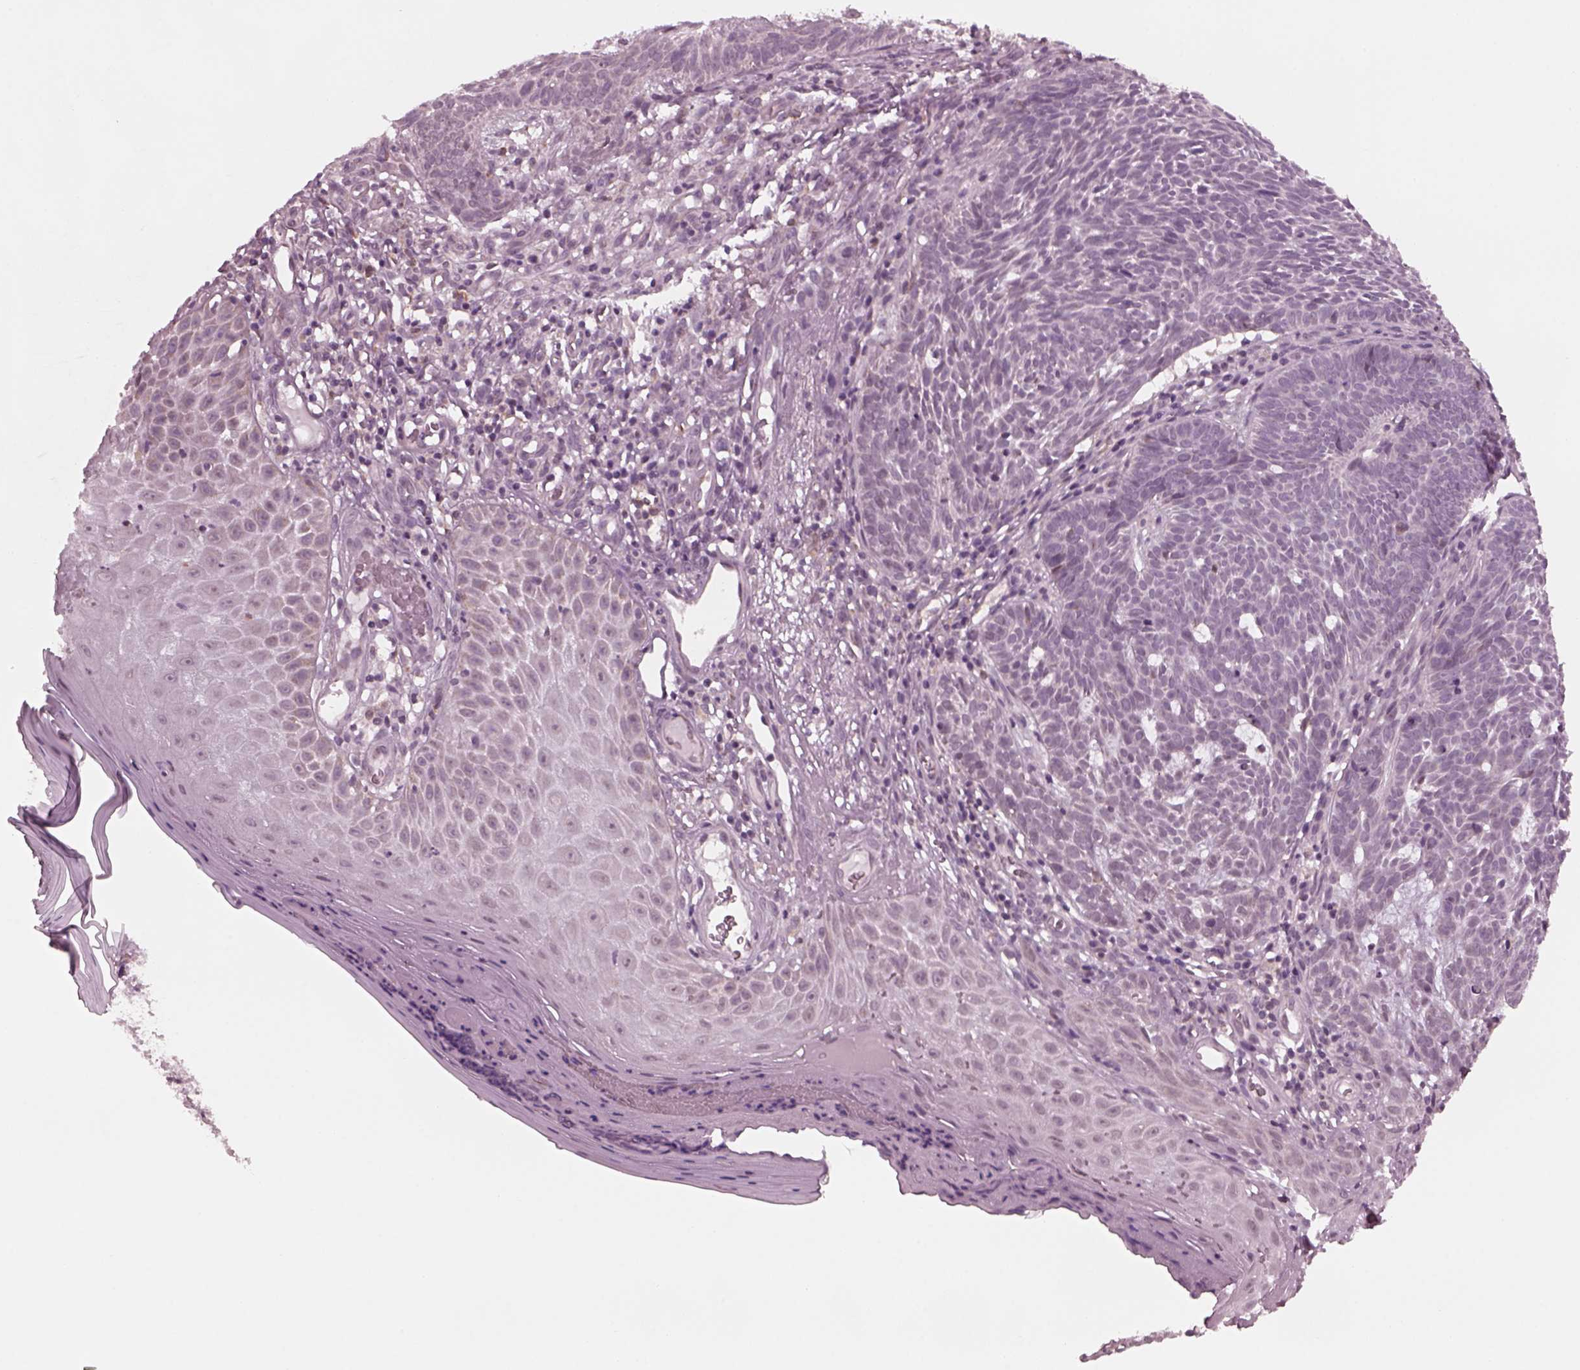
{"staining": {"intensity": "negative", "quantity": "none", "location": "none"}, "tissue": "skin cancer", "cell_type": "Tumor cells", "image_type": "cancer", "snomed": [{"axis": "morphology", "description": "Basal cell carcinoma"}, {"axis": "topography", "description": "Skin"}], "caption": "This is an immunohistochemistry photomicrograph of skin basal cell carcinoma. There is no staining in tumor cells.", "gene": "CELSR3", "patient": {"sex": "male", "age": 59}}